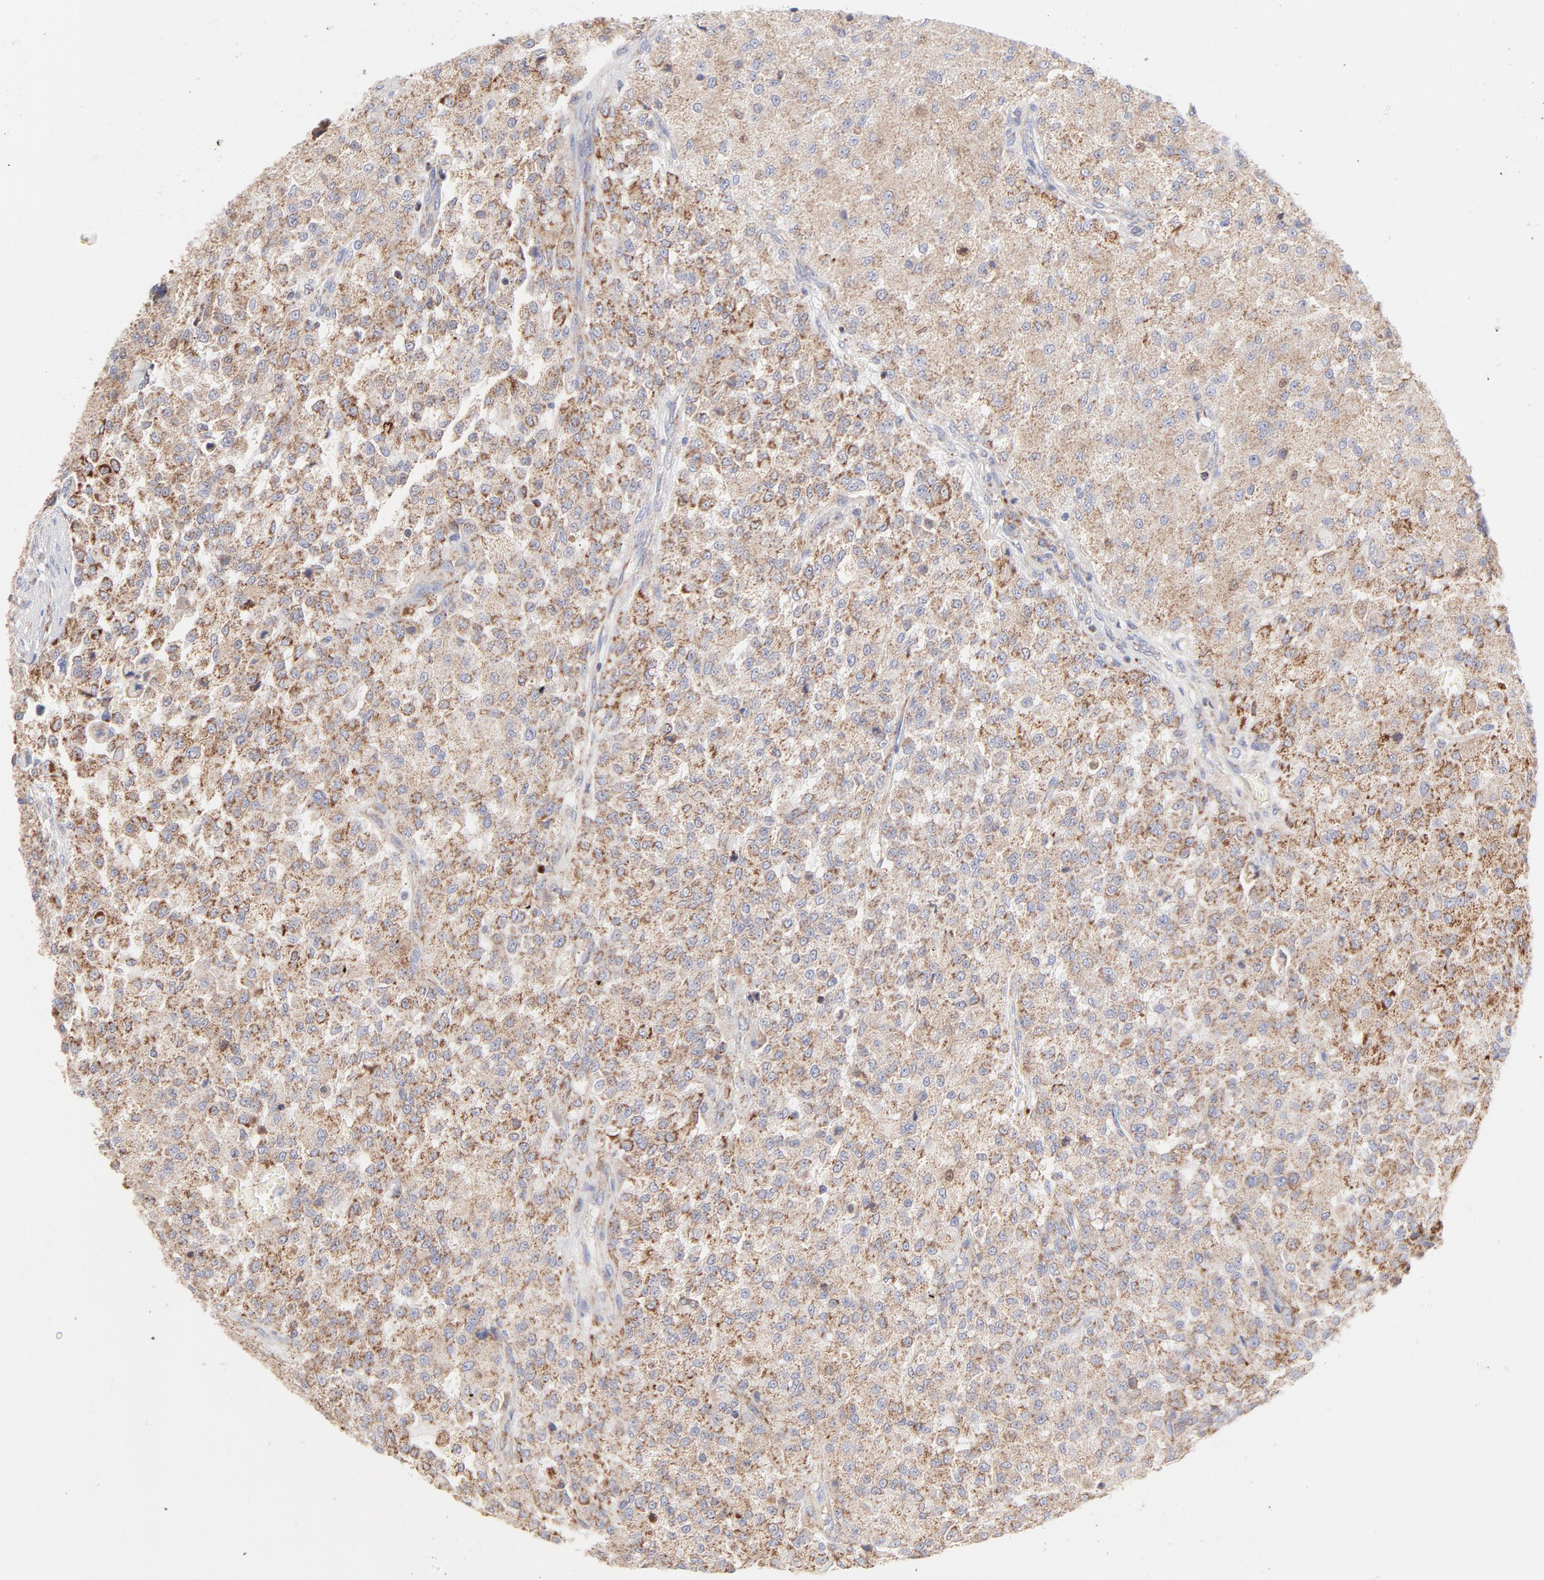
{"staining": {"intensity": "moderate", "quantity": ">75%", "location": "cytoplasmic/membranous"}, "tissue": "testis cancer", "cell_type": "Tumor cells", "image_type": "cancer", "snomed": [{"axis": "morphology", "description": "Seminoma, NOS"}, {"axis": "topography", "description": "Testis"}], "caption": "Testis cancer stained with a protein marker demonstrates moderate staining in tumor cells.", "gene": "TIMM8A", "patient": {"sex": "male", "age": 59}}